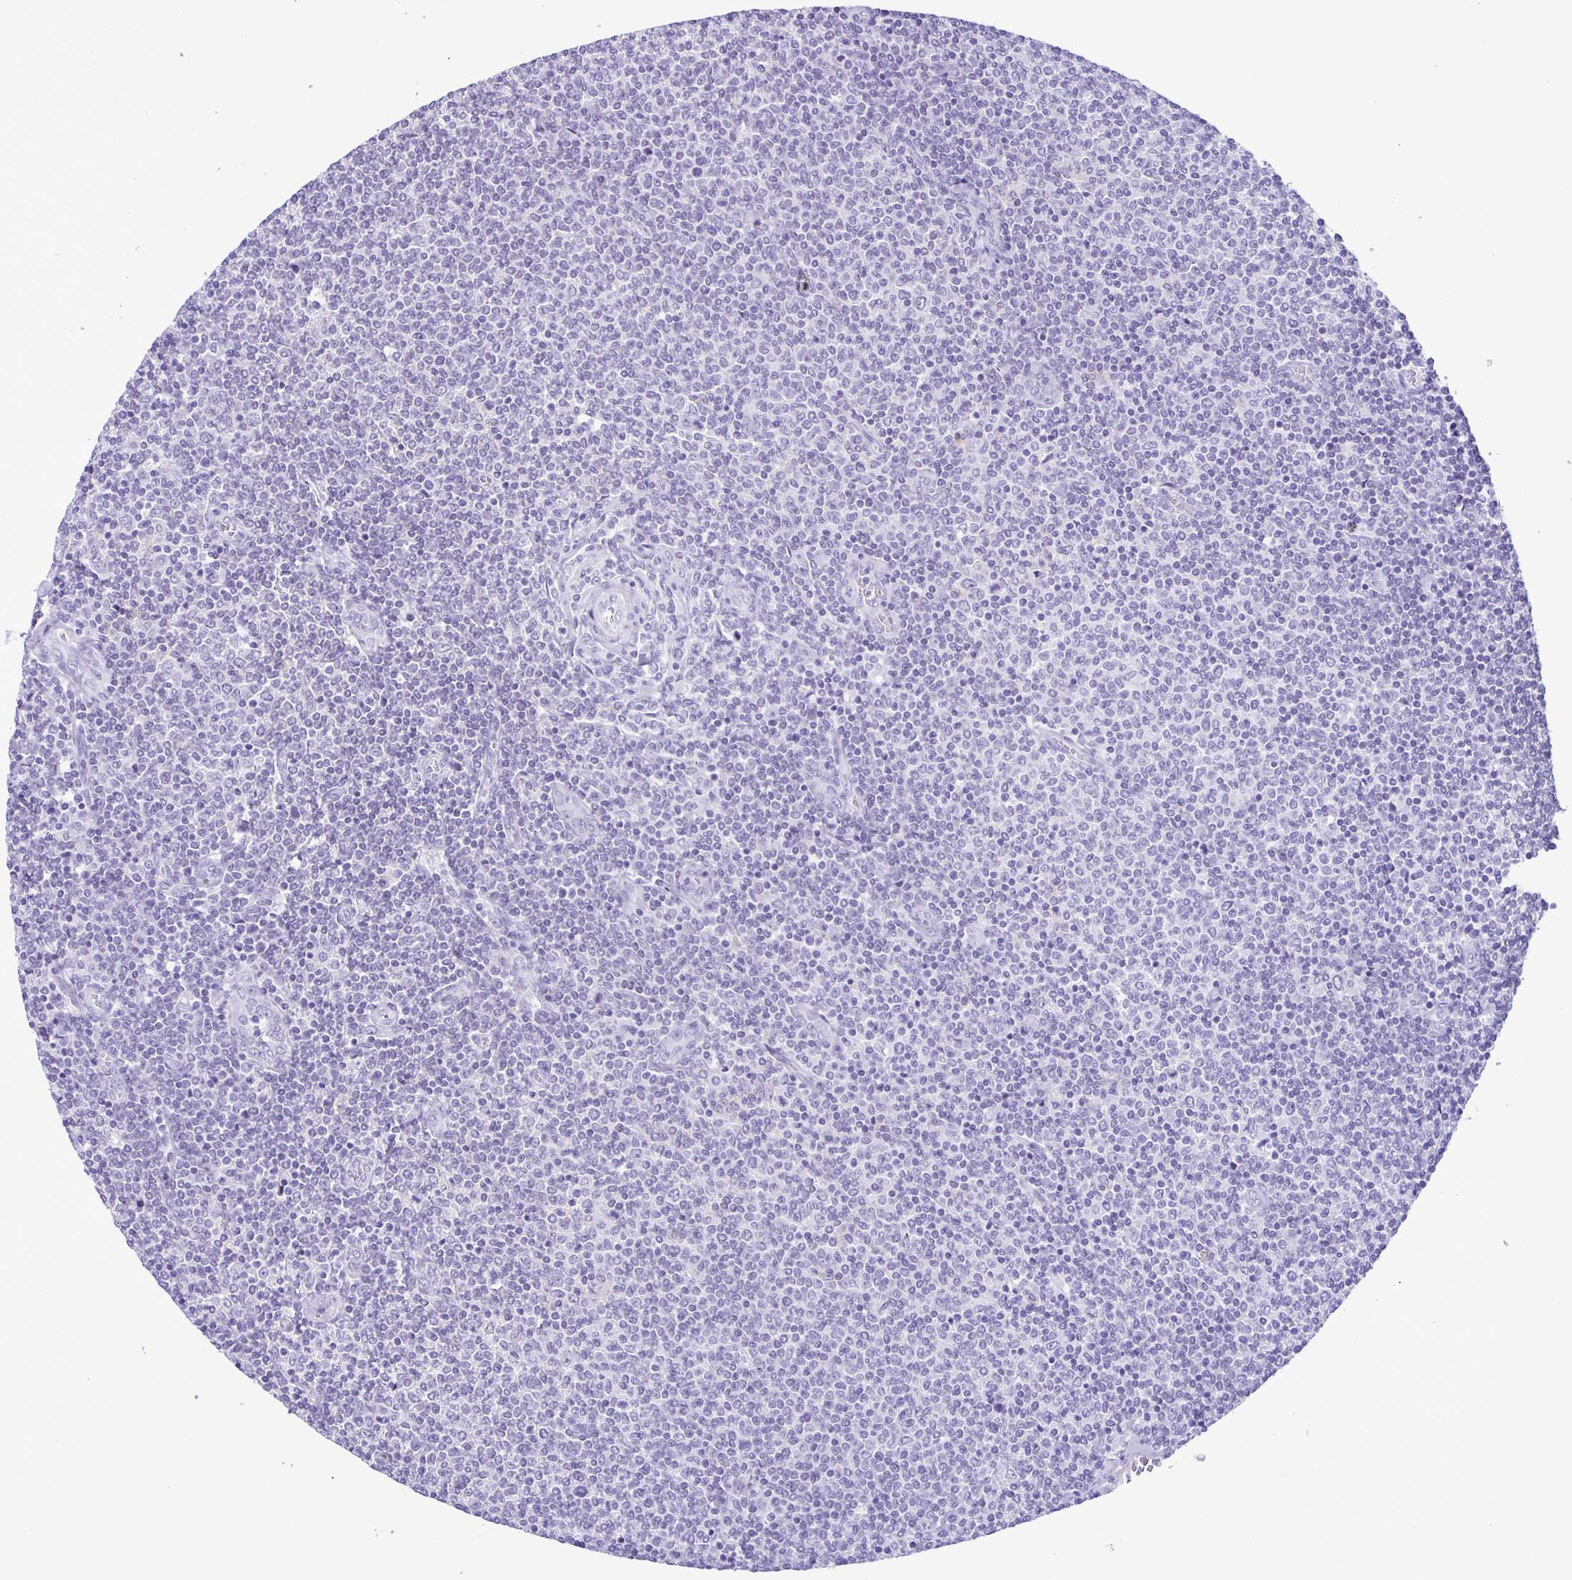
{"staining": {"intensity": "negative", "quantity": "none", "location": "none"}, "tissue": "lymphoma", "cell_type": "Tumor cells", "image_type": "cancer", "snomed": [{"axis": "morphology", "description": "Malignant lymphoma, non-Hodgkin's type, Low grade"}, {"axis": "topography", "description": "Lymph node"}], "caption": "A micrograph of lymphoma stained for a protein shows no brown staining in tumor cells.", "gene": "SPATA16", "patient": {"sex": "male", "age": 52}}